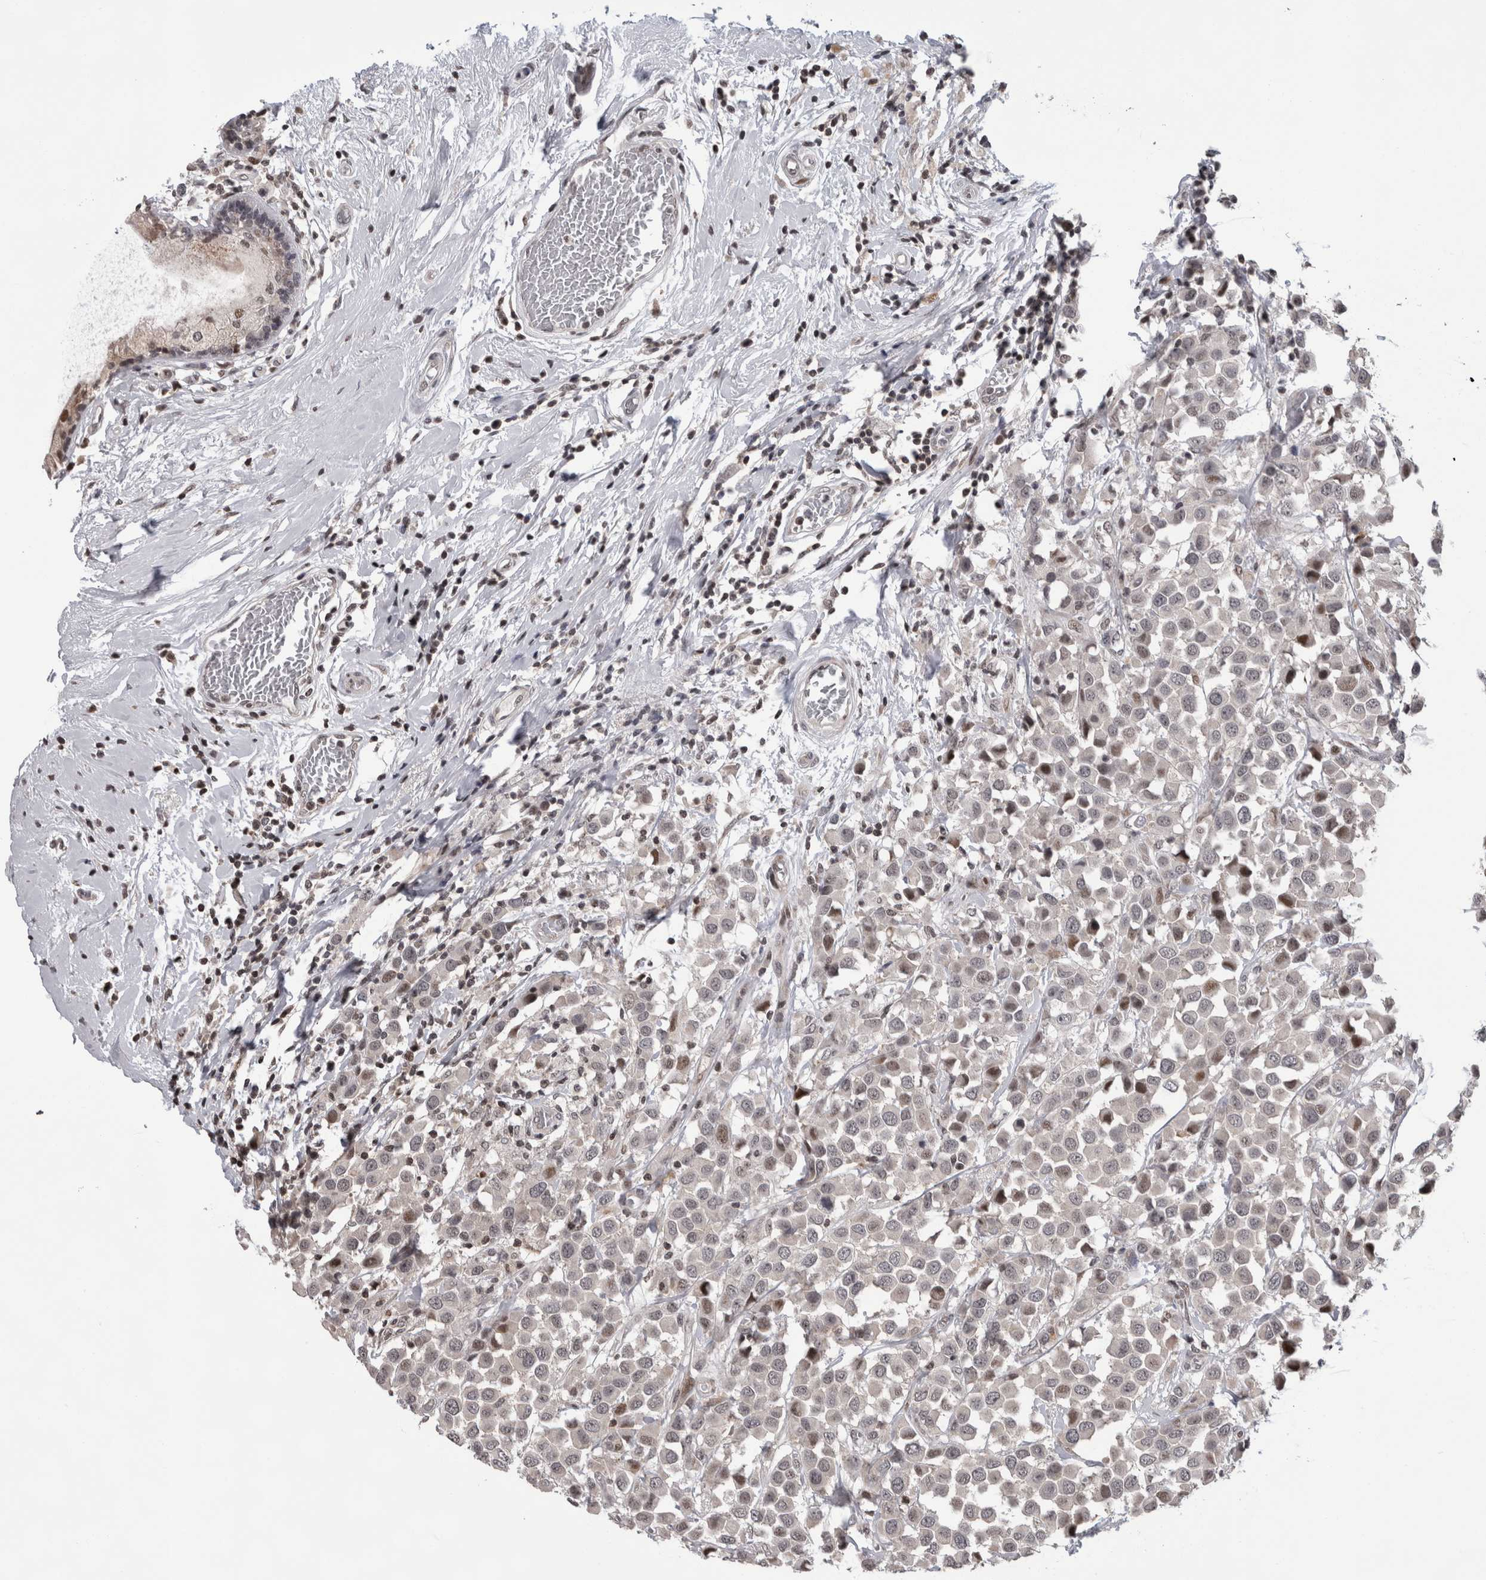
{"staining": {"intensity": "weak", "quantity": "<25%", "location": "nuclear"}, "tissue": "breast cancer", "cell_type": "Tumor cells", "image_type": "cancer", "snomed": [{"axis": "morphology", "description": "Duct carcinoma"}, {"axis": "topography", "description": "Breast"}], "caption": "A photomicrograph of human breast invasive ductal carcinoma is negative for staining in tumor cells.", "gene": "ZBTB11", "patient": {"sex": "female", "age": 61}}